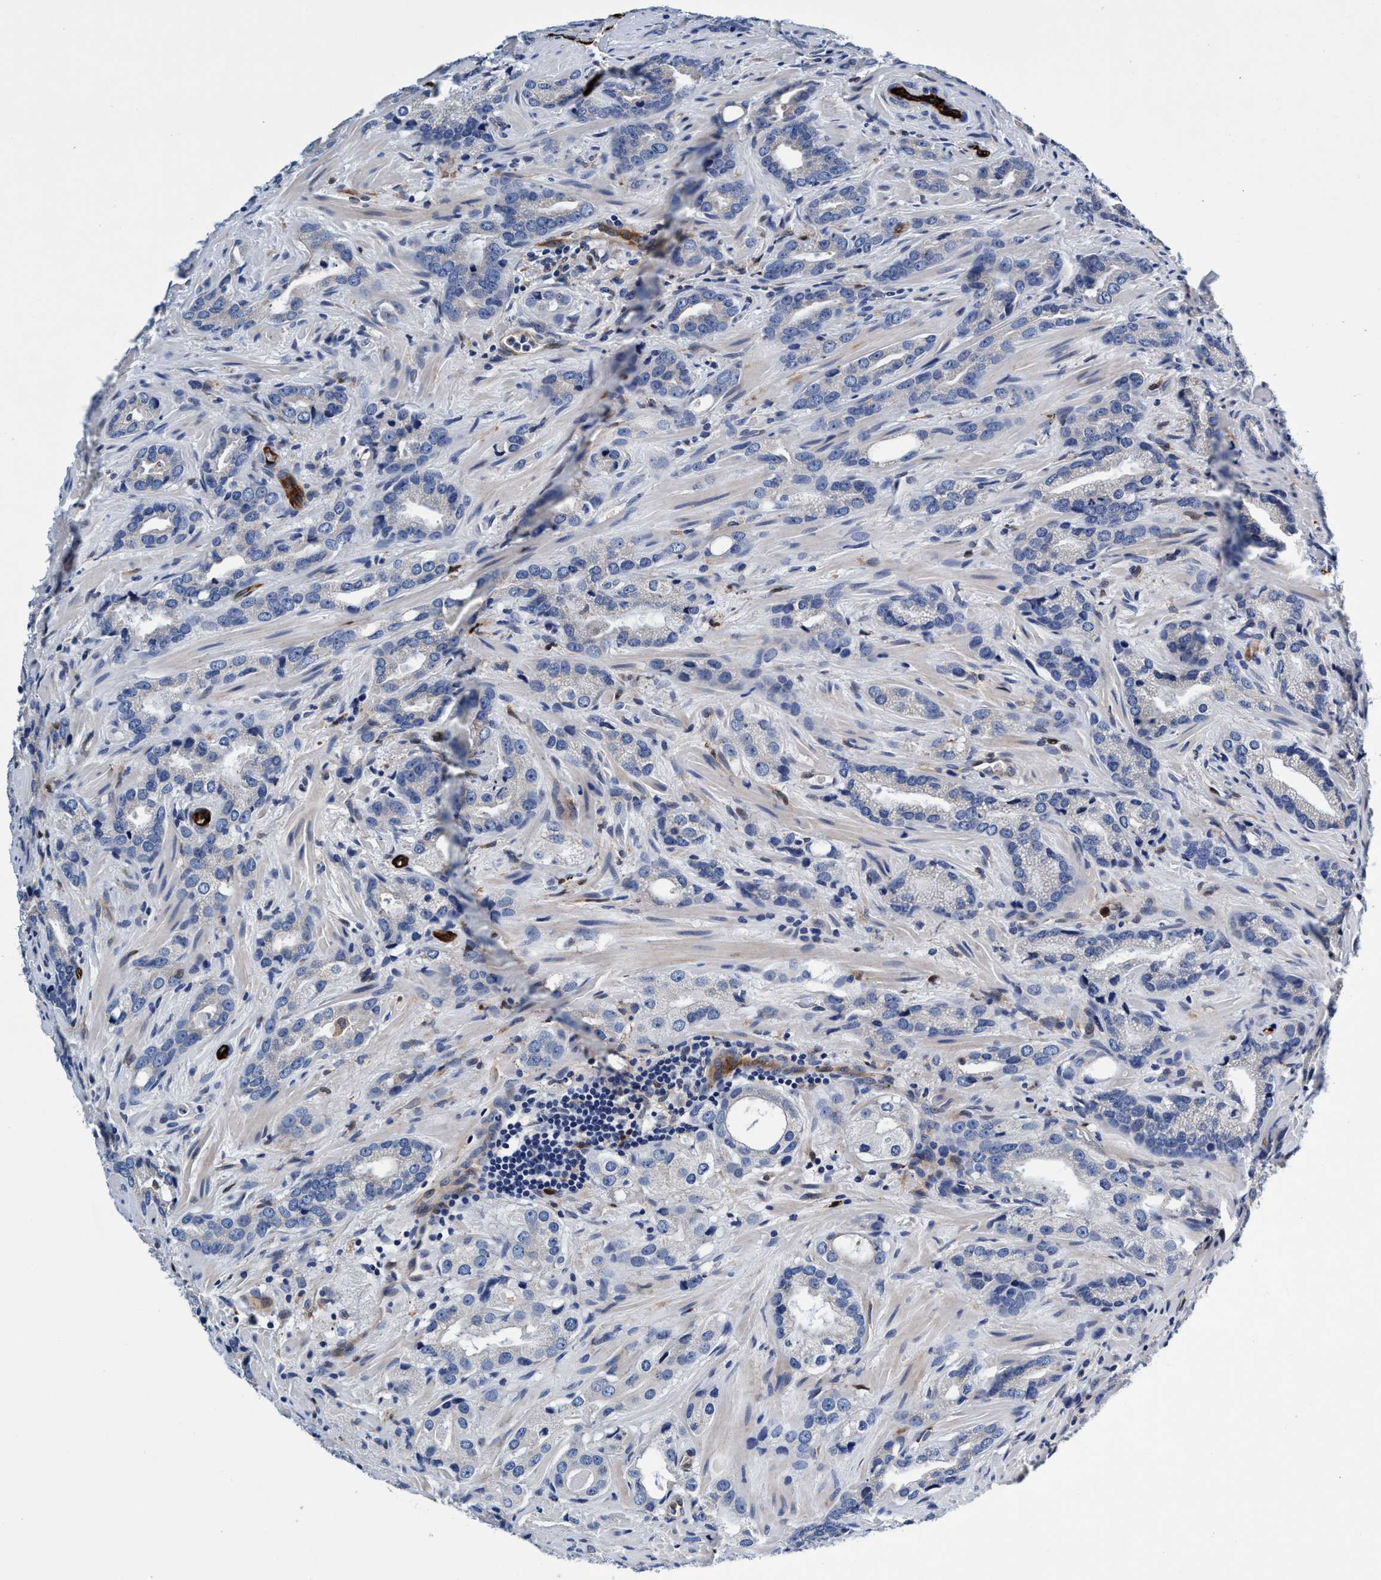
{"staining": {"intensity": "negative", "quantity": "none", "location": "none"}, "tissue": "prostate cancer", "cell_type": "Tumor cells", "image_type": "cancer", "snomed": [{"axis": "morphology", "description": "Adenocarcinoma, High grade"}, {"axis": "topography", "description": "Prostate"}], "caption": "Immunohistochemical staining of prostate cancer (adenocarcinoma (high-grade)) demonstrates no significant expression in tumor cells. (Stains: DAB IHC with hematoxylin counter stain, Microscopy: brightfield microscopy at high magnification).", "gene": "UBALD2", "patient": {"sex": "male", "age": 63}}